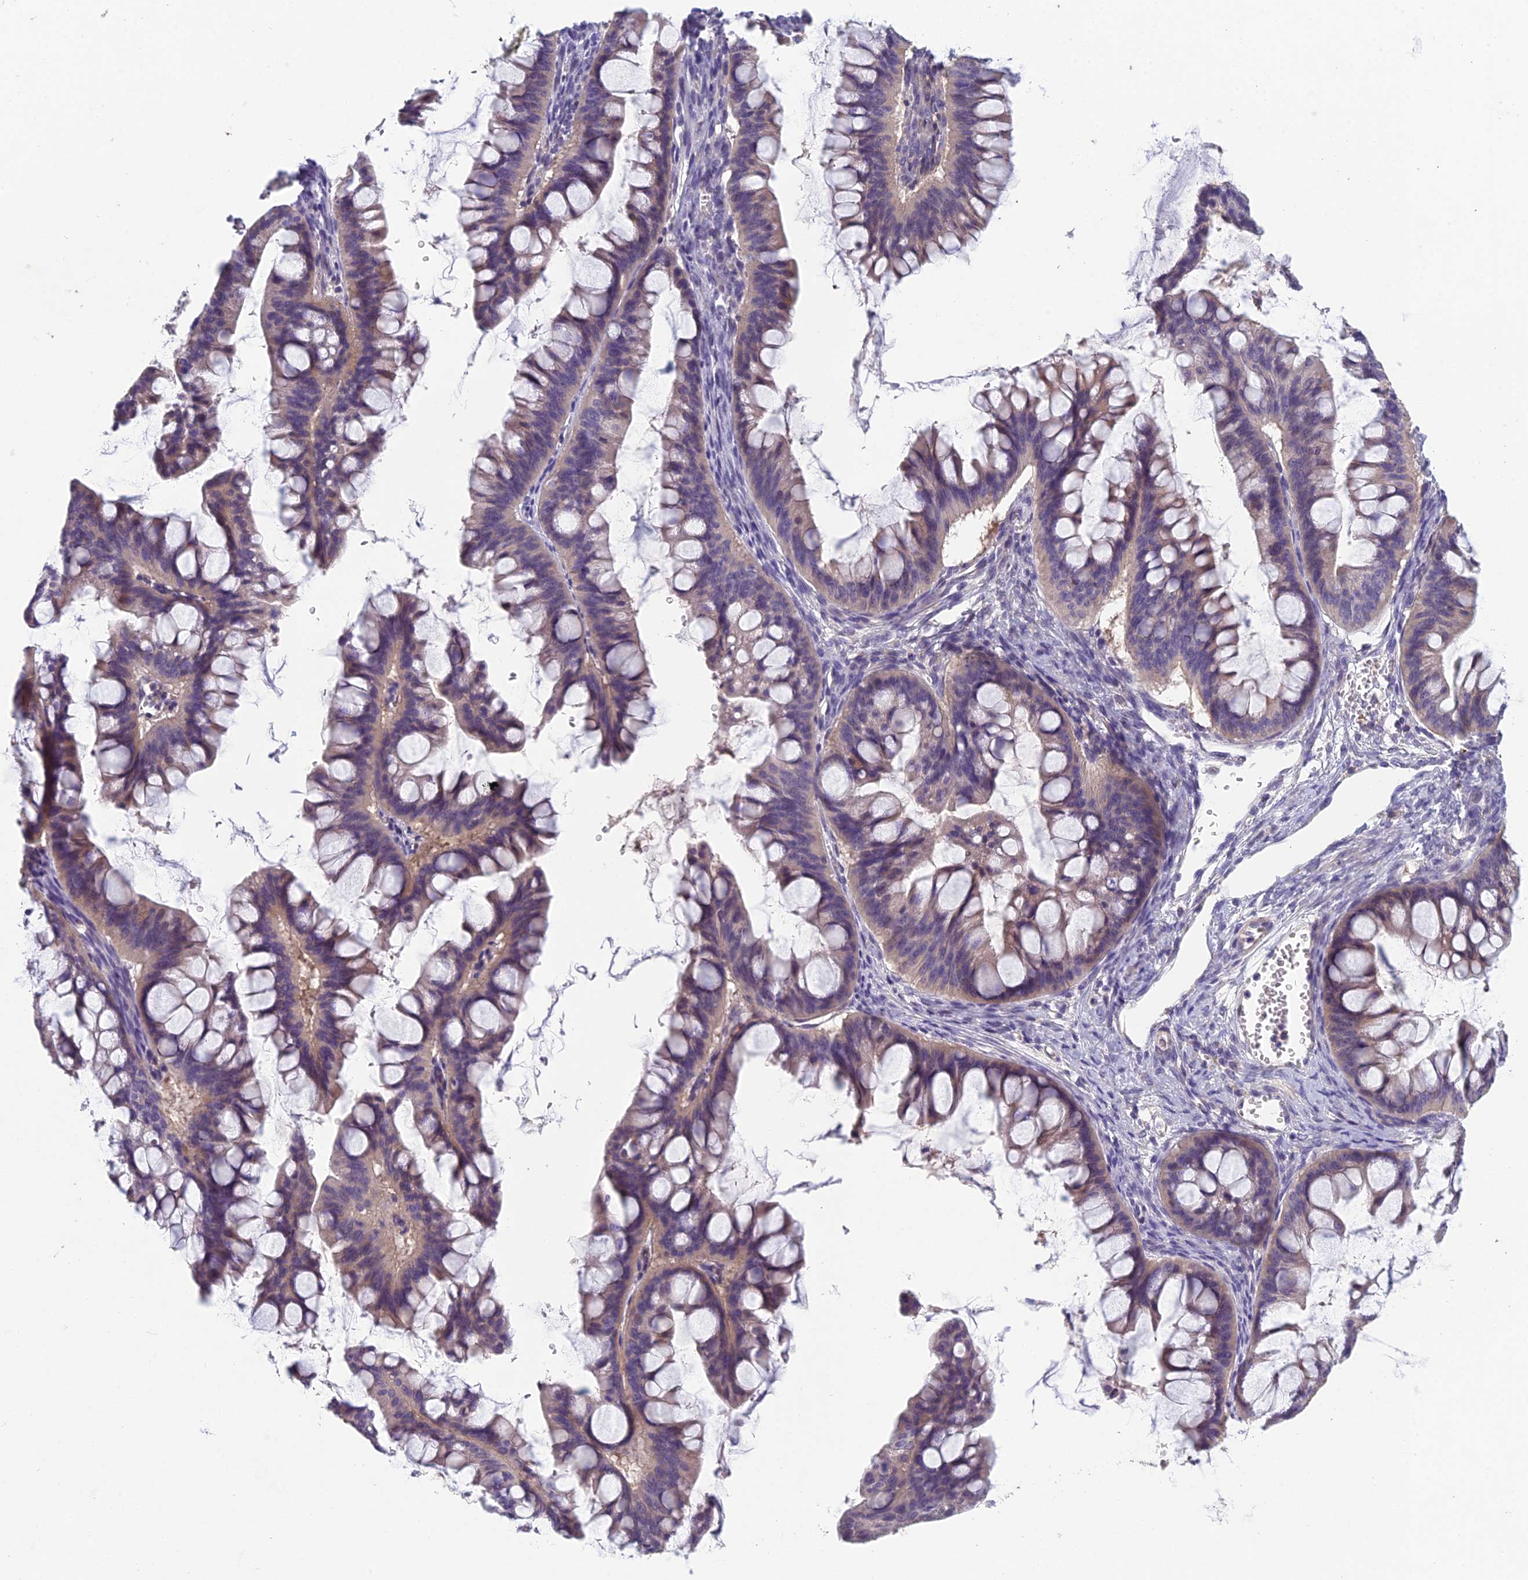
{"staining": {"intensity": "weak", "quantity": "<25%", "location": "cytoplasmic/membranous"}, "tissue": "ovarian cancer", "cell_type": "Tumor cells", "image_type": "cancer", "snomed": [{"axis": "morphology", "description": "Cystadenocarcinoma, mucinous, NOS"}, {"axis": "topography", "description": "Ovary"}], "caption": "DAB immunohistochemical staining of human ovarian cancer exhibits no significant expression in tumor cells. (Stains: DAB (3,3'-diaminobenzidine) immunohistochemistry with hematoxylin counter stain, Microscopy: brightfield microscopy at high magnification).", "gene": "CEACAM16", "patient": {"sex": "female", "age": 73}}